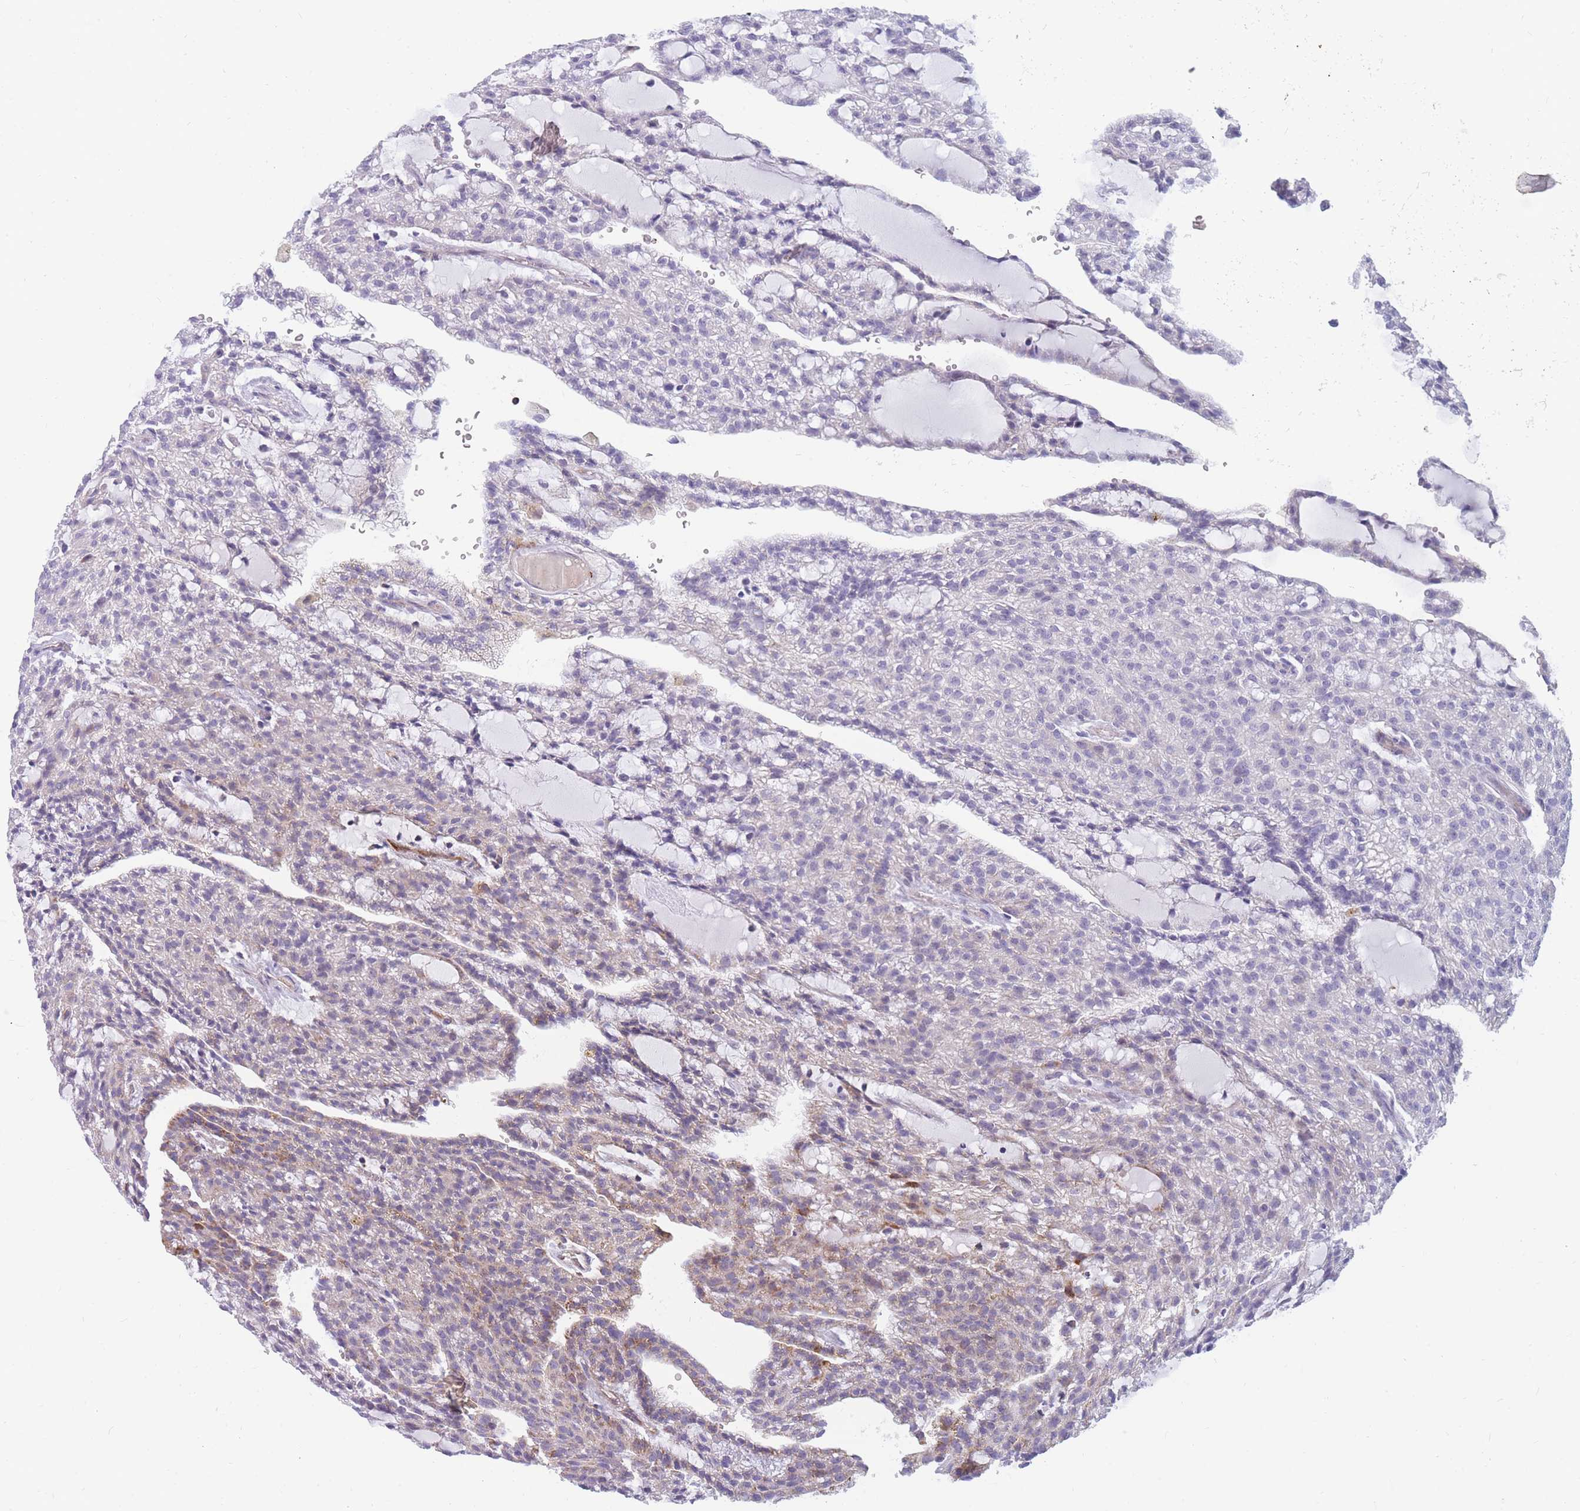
{"staining": {"intensity": "weak", "quantity": "<25%", "location": "cytoplasmic/membranous"}, "tissue": "renal cancer", "cell_type": "Tumor cells", "image_type": "cancer", "snomed": [{"axis": "morphology", "description": "Adenocarcinoma, NOS"}, {"axis": "topography", "description": "Kidney"}], "caption": "Renal adenocarcinoma was stained to show a protein in brown. There is no significant expression in tumor cells.", "gene": "DDX49", "patient": {"sex": "male", "age": 63}}